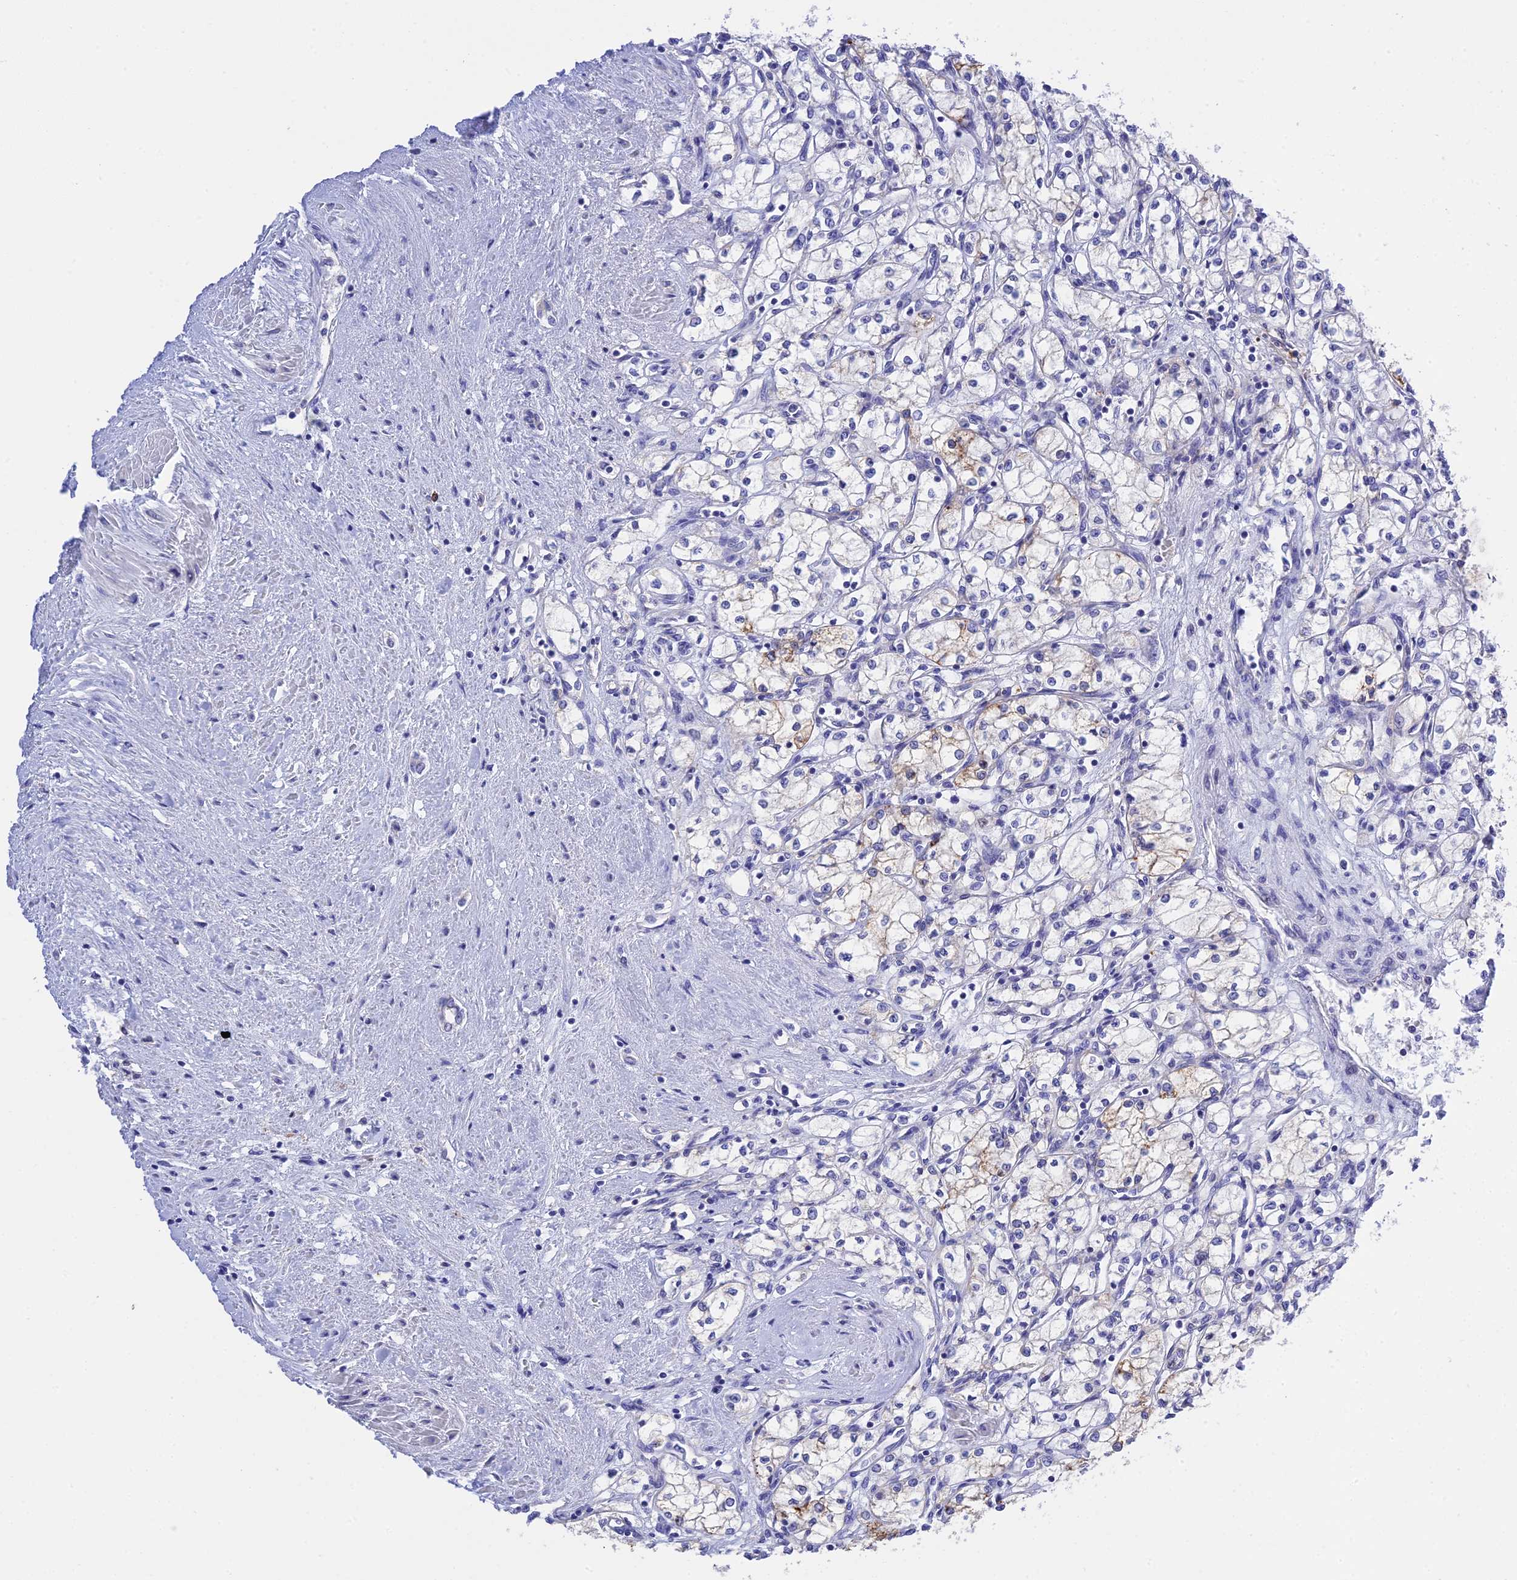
{"staining": {"intensity": "moderate", "quantity": "<25%", "location": "cytoplasmic/membranous"}, "tissue": "renal cancer", "cell_type": "Tumor cells", "image_type": "cancer", "snomed": [{"axis": "morphology", "description": "Adenocarcinoma, NOS"}, {"axis": "topography", "description": "Kidney"}], "caption": "A micrograph showing moderate cytoplasmic/membranous staining in about <25% of tumor cells in renal cancer (adenocarcinoma), as visualized by brown immunohistochemical staining.", "gene": "MS4A5", "patient": {"sex": "male", "age": 59}}